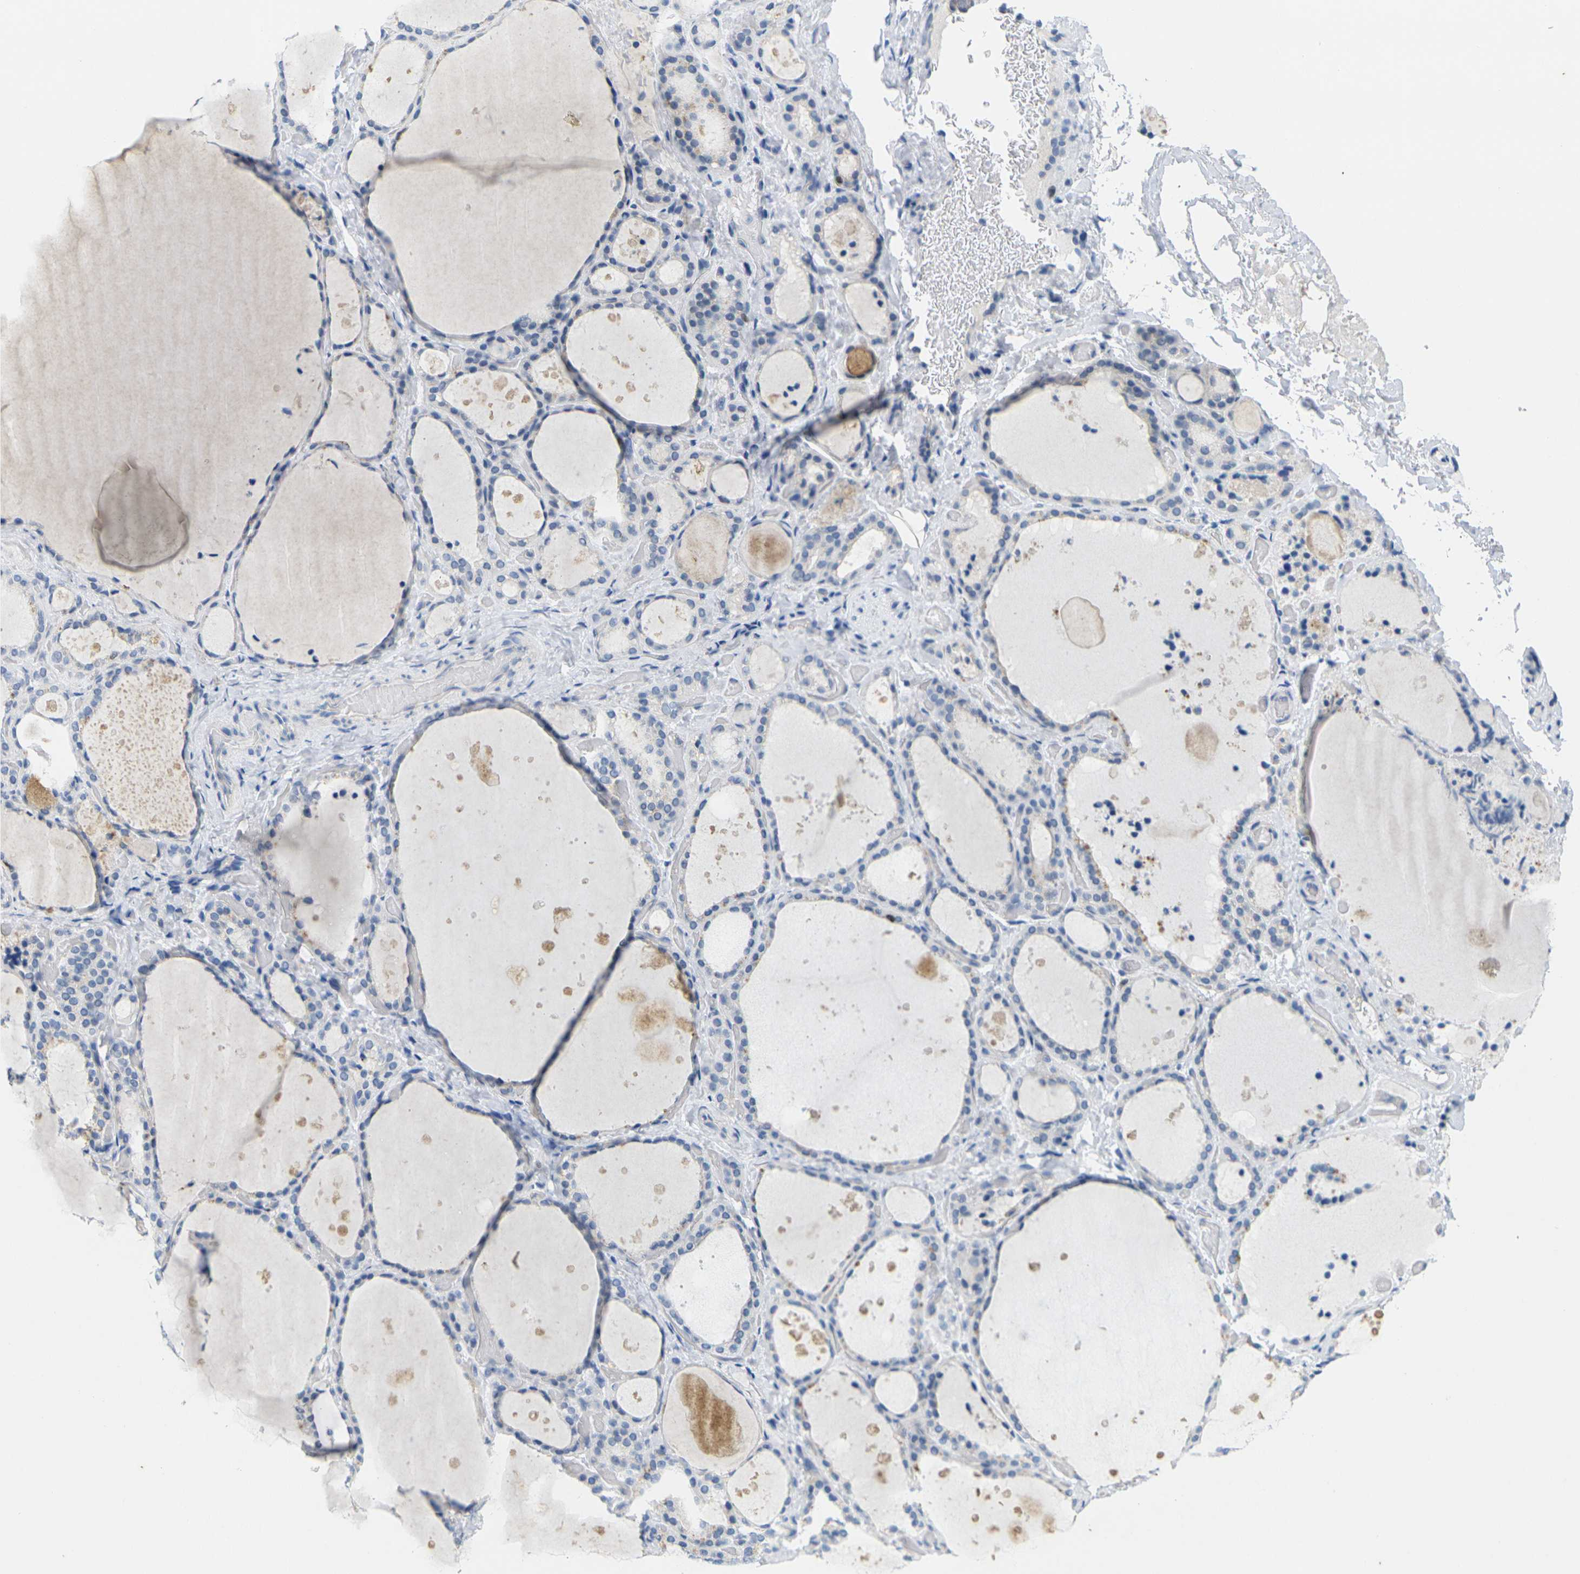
{"staining": {"intensity": "moderate", "quantity": "<25%", "location": "cytoplasmic/membranous"}, "tissue": "thyroid gland", "cell_type": "Glandular cells", "image_type": "normal", "snomed": [{"axis": "morphology", "description": "Normal tissue, NOS"}, {"axis": "topography", "description": "Thyroid gland"}], "caption": "An immunohistochemistry (IHC) image of benign tissue is shown. Protein staining in brown highlights moderate cytoplasmic/membranous positivity in thyroid gland within glandular cells.", "gene": "CDK2", "patient": {"sex": "female", "age": 44}}